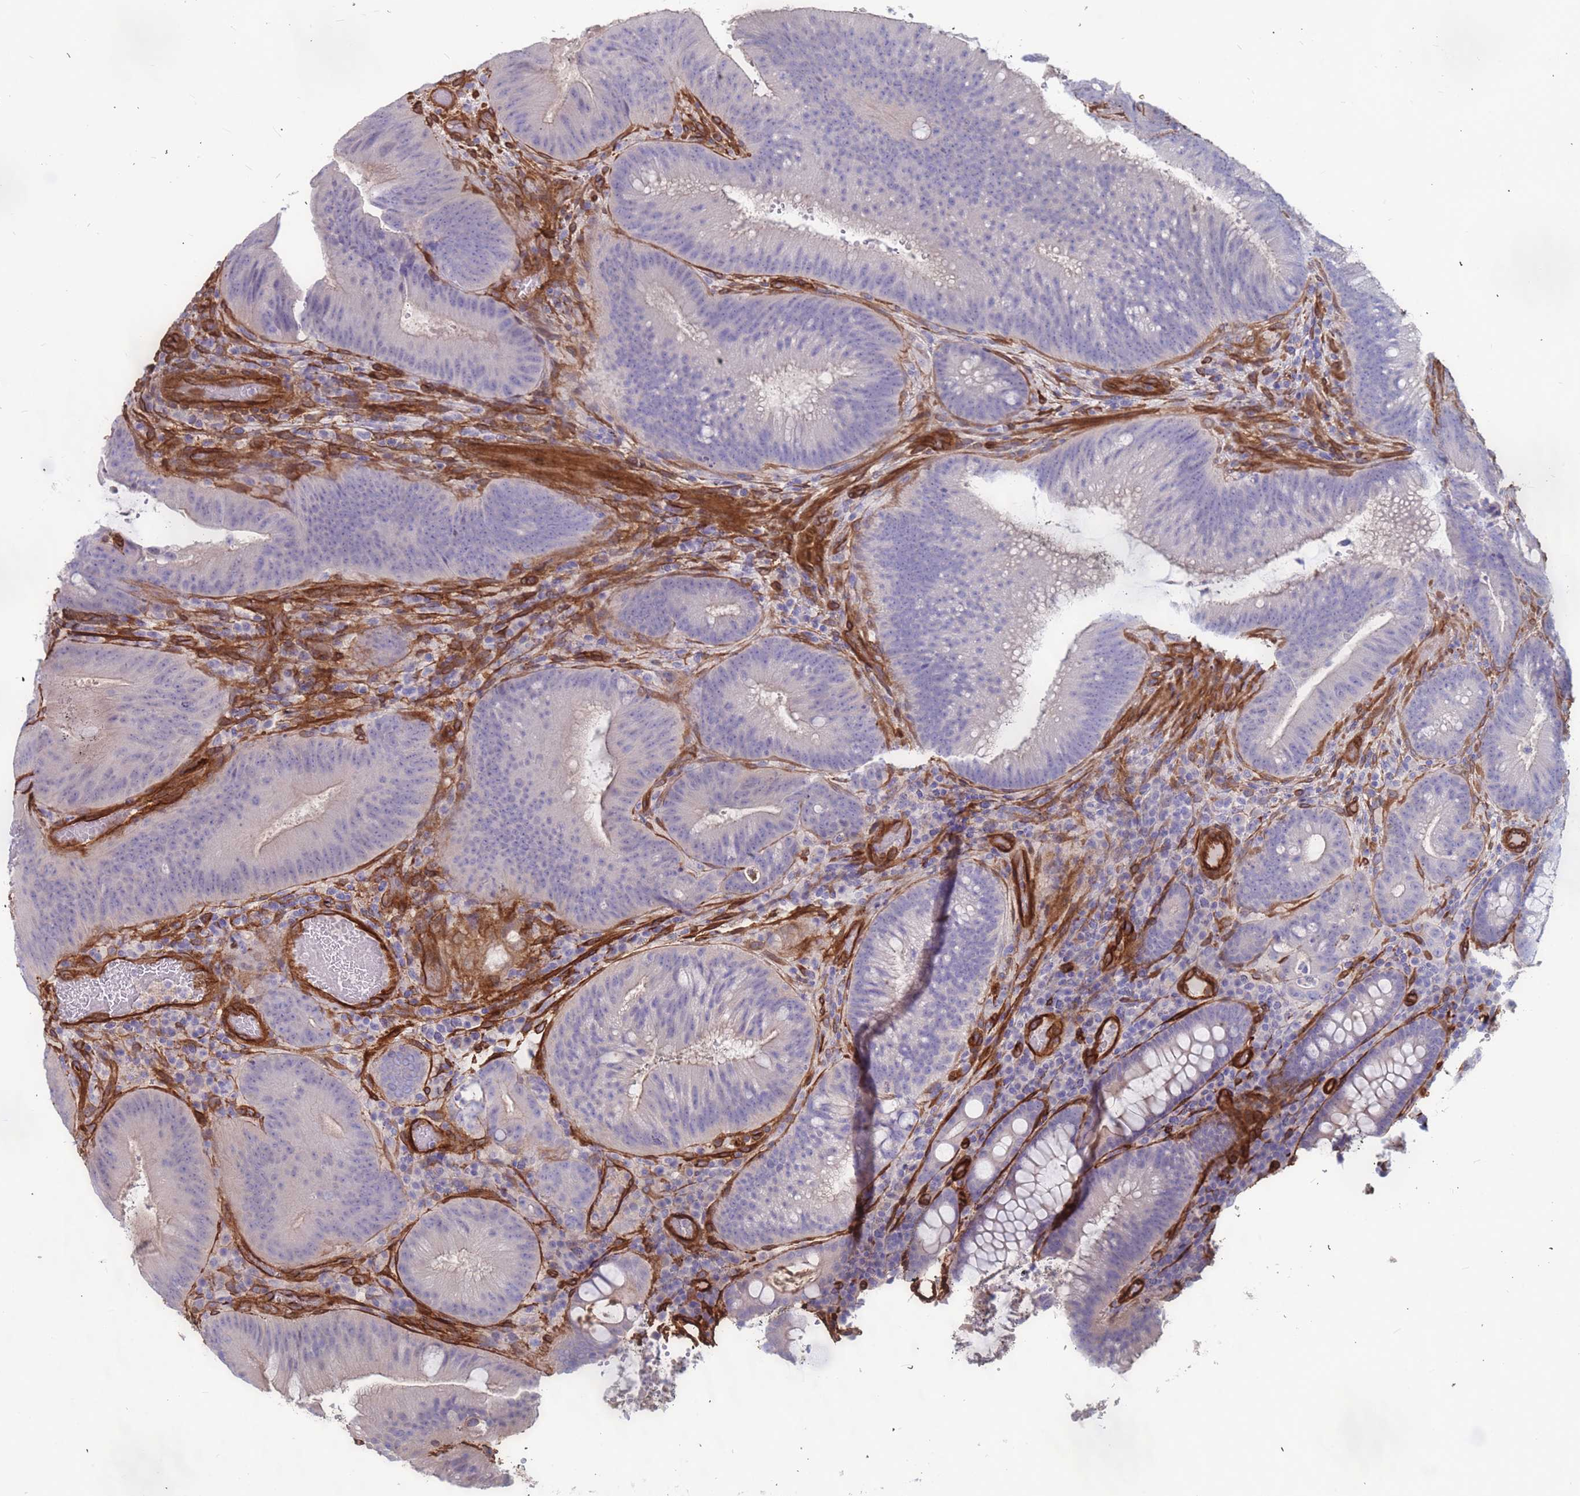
{"staining": {"intensity": "negative", "quantity": "none", "location": "none"}, "tissue": "colorectal cancer", "cell_type": "Tumor cells", "image_type": "cancer", "snomed": [{"axis": "morphology", "description": "Adenocarcinoma, NOS"}, {"axis": "topography", "description": "Colon"}], "caption": "Tumor cells are negative for brown protein staining in colorectal adenocarcinoma. The staining is performed using DAB (3,3'-diaminobenzidine) brown chromogen with nuclei counter-stained in using hematoxylin.", "gene": "EHD2", "patient": {"sex": "female", "age": 43}}